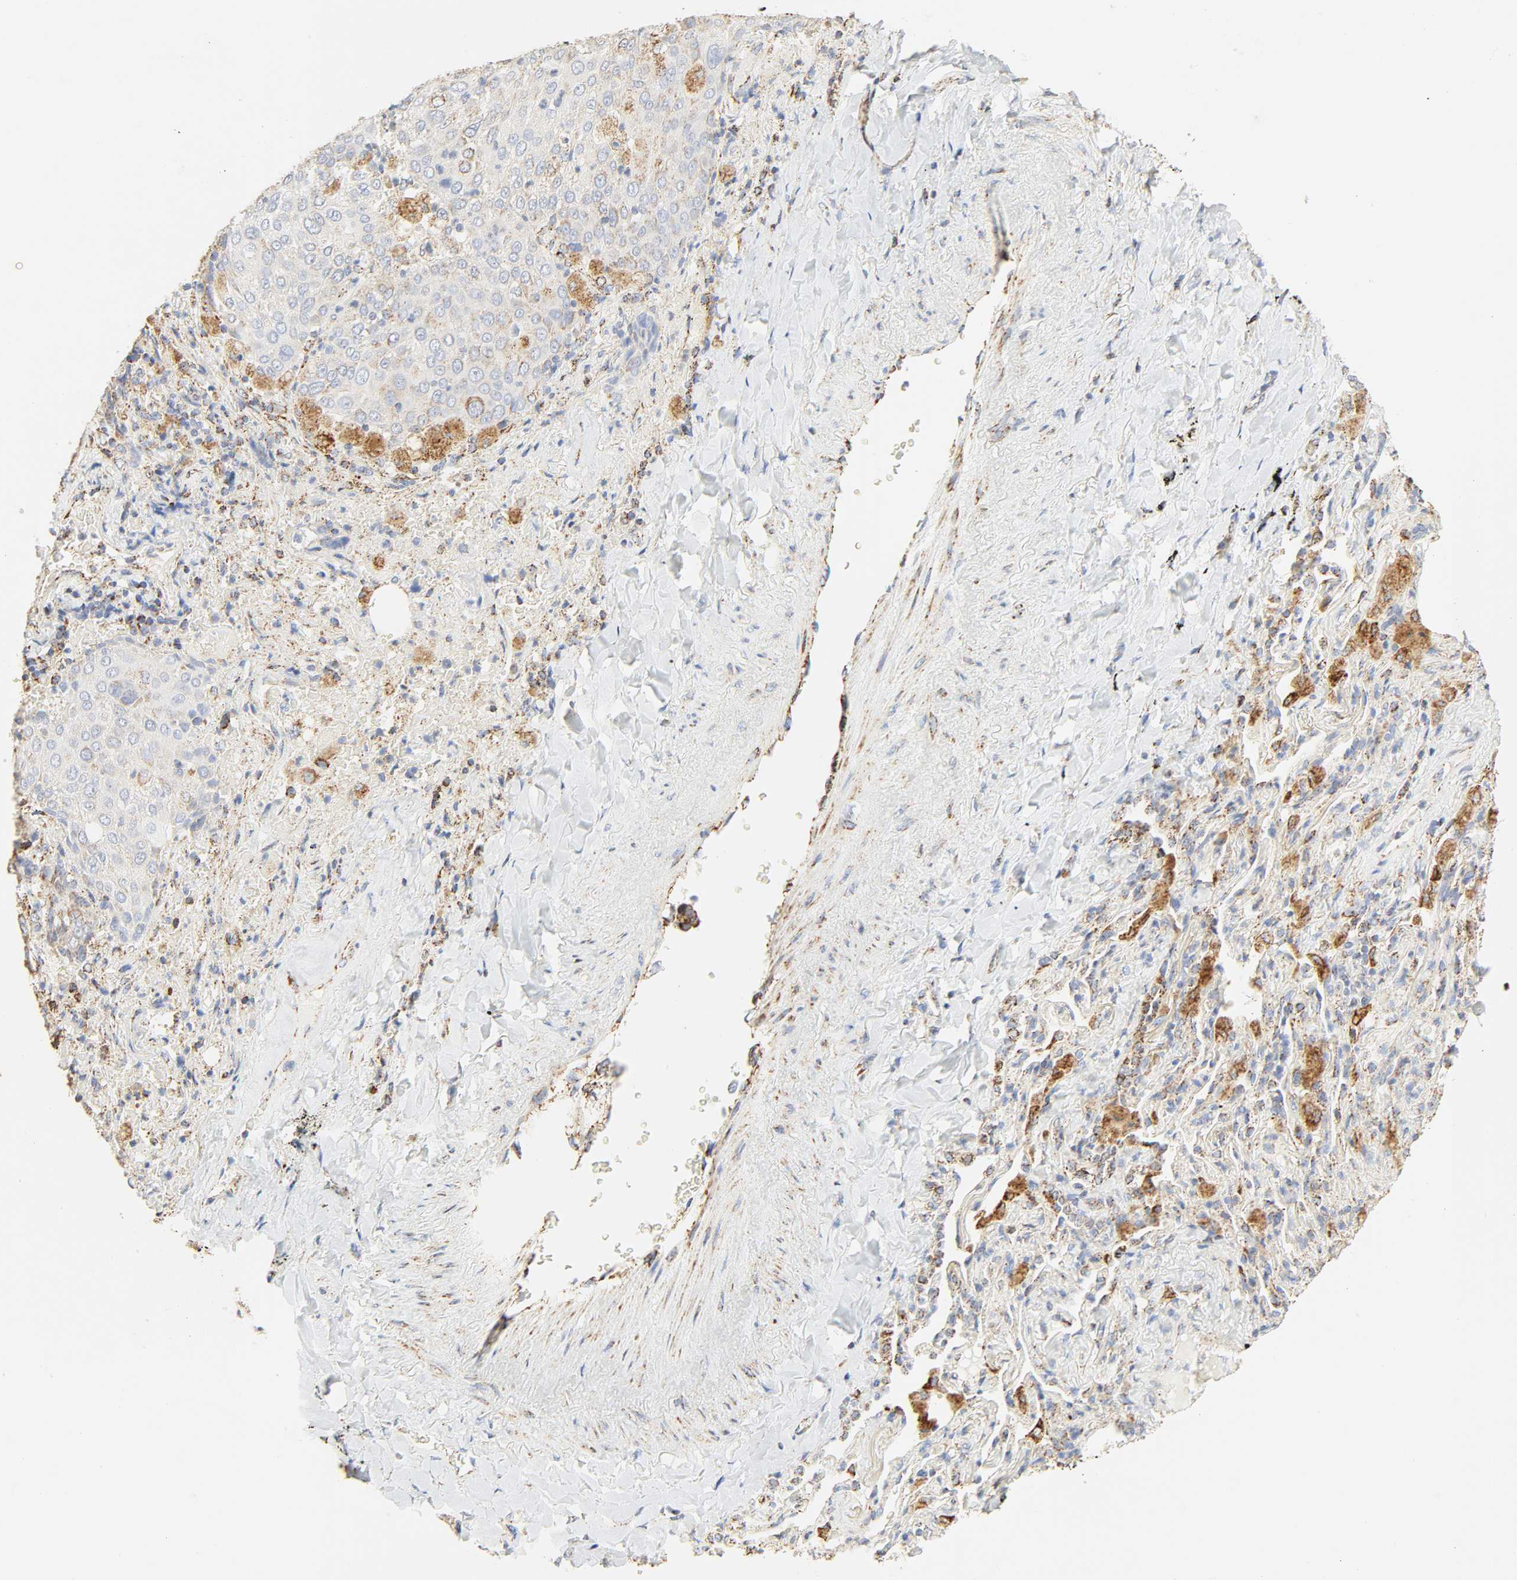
{"staining": {"intensity": "weak", "quantity": "<25%", "location": "cytoplasmic/membranous"}, "tissue": "lung cancer", "cell_type": "Tumor cells", "image_type": "cancer", "snomed": [{"axis": "morphology", "description": "Squamous cell carcinoma, NOS"}, {"axis": "topography", "description": "Lung"}], "caption": "Tumor cells show no significant positivity in squamous cell carcinoma (lung).", "gene": "ACAT1", "patient": {"sex": "male", "age": 54}}